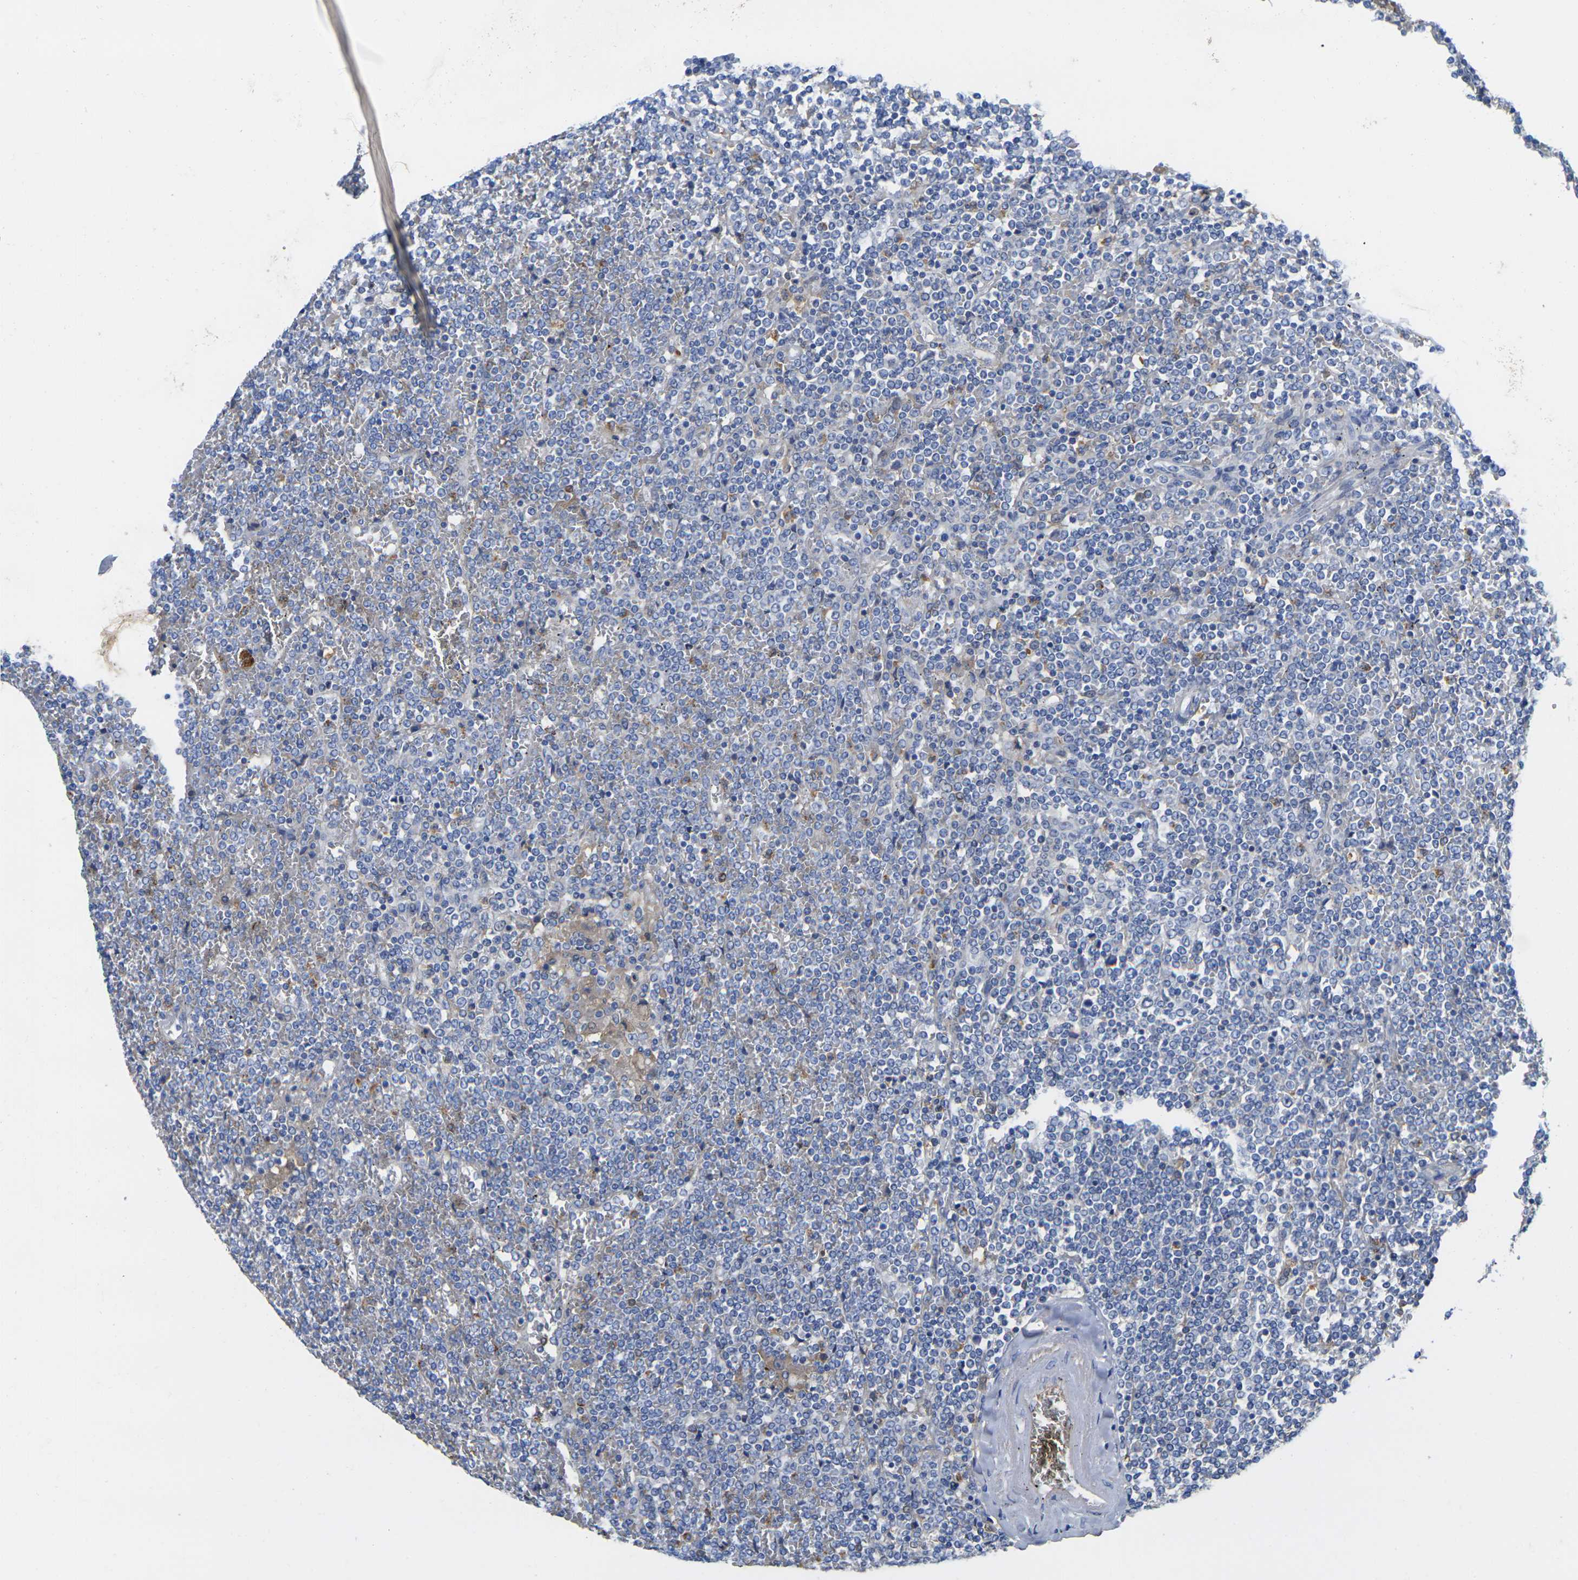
{"staining": {"intensity": "moderate", "quantity": "<25%", "location": "cytoplasmic/membranous"}, "tissue": "lymphoma", "cell_type": "Tumor cells", "image_type": "cancer", "snomed": [{"axis": "morphology", "description": "Malignant lymphoma, non-Hodgkin's type, Low grade"}, {"axis": "topography", "description": "Spleen"}], "caption": "There is low levels of moderate cytoplasmic/membranous staining in tumor cells of lymphoma, as demonstrated by immunohistochemical staining (brown color).", "gene": "GREM2", "patient": {"sex": "female", "age": 19}}